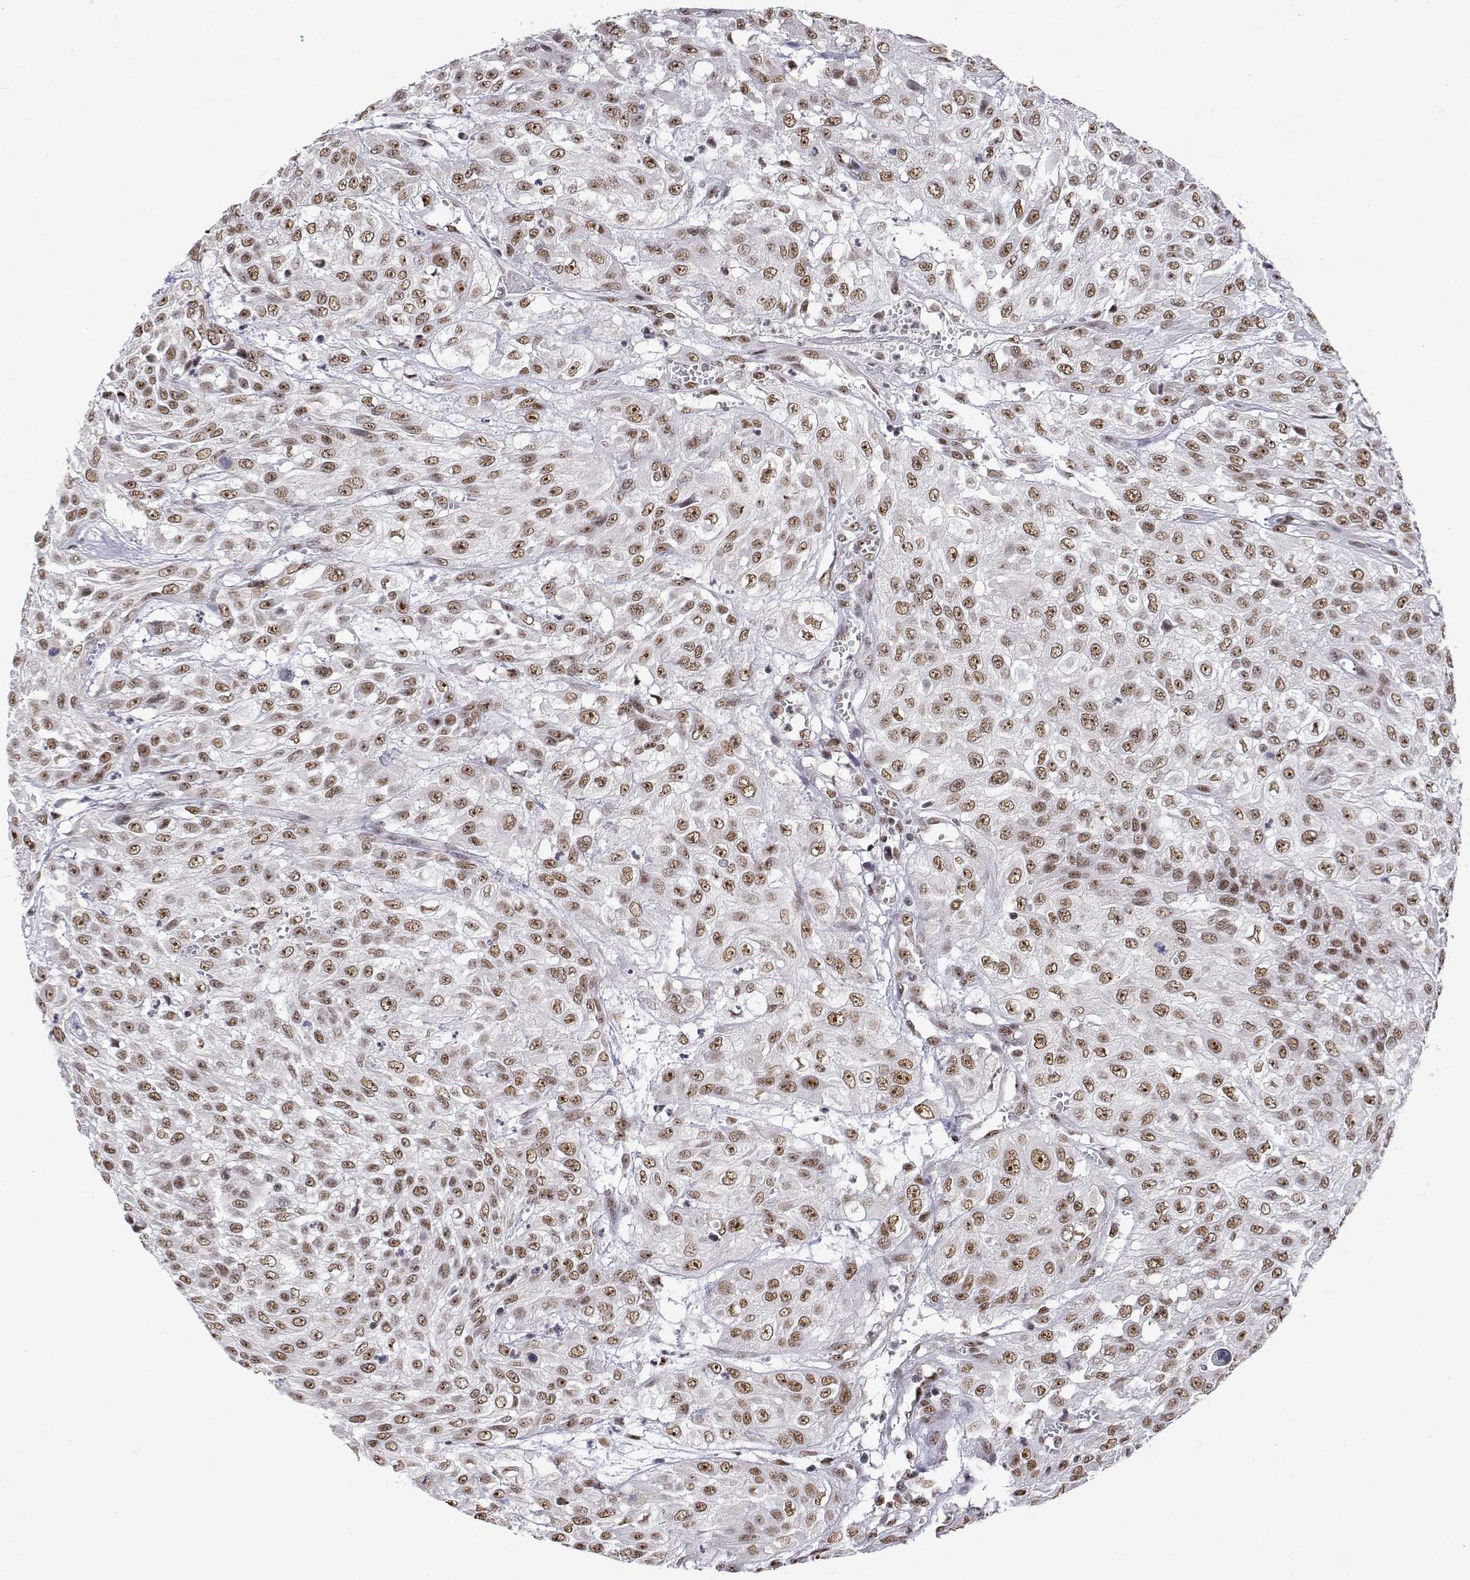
{"staining": {"intensity": "moderate", "quantity": ">75%", "location": "nuclear"}, "tissue": "urothelial cancer", "cell_type": "Tumor cells", "image_type": "cancer", "snomed": [{"axis": "morphology", "description": "Urothelial carcinoma, High grade"}, {"axis": "topography", "description": "Urinary bladder"}], "caption": "Tumor cells show medium levels of moderate nuclear positivity in about >75% of cells in human urothelial carcinoma (high-grade).", "gene": "ADAR", "patient": {"sex": "male", "age": 57}}